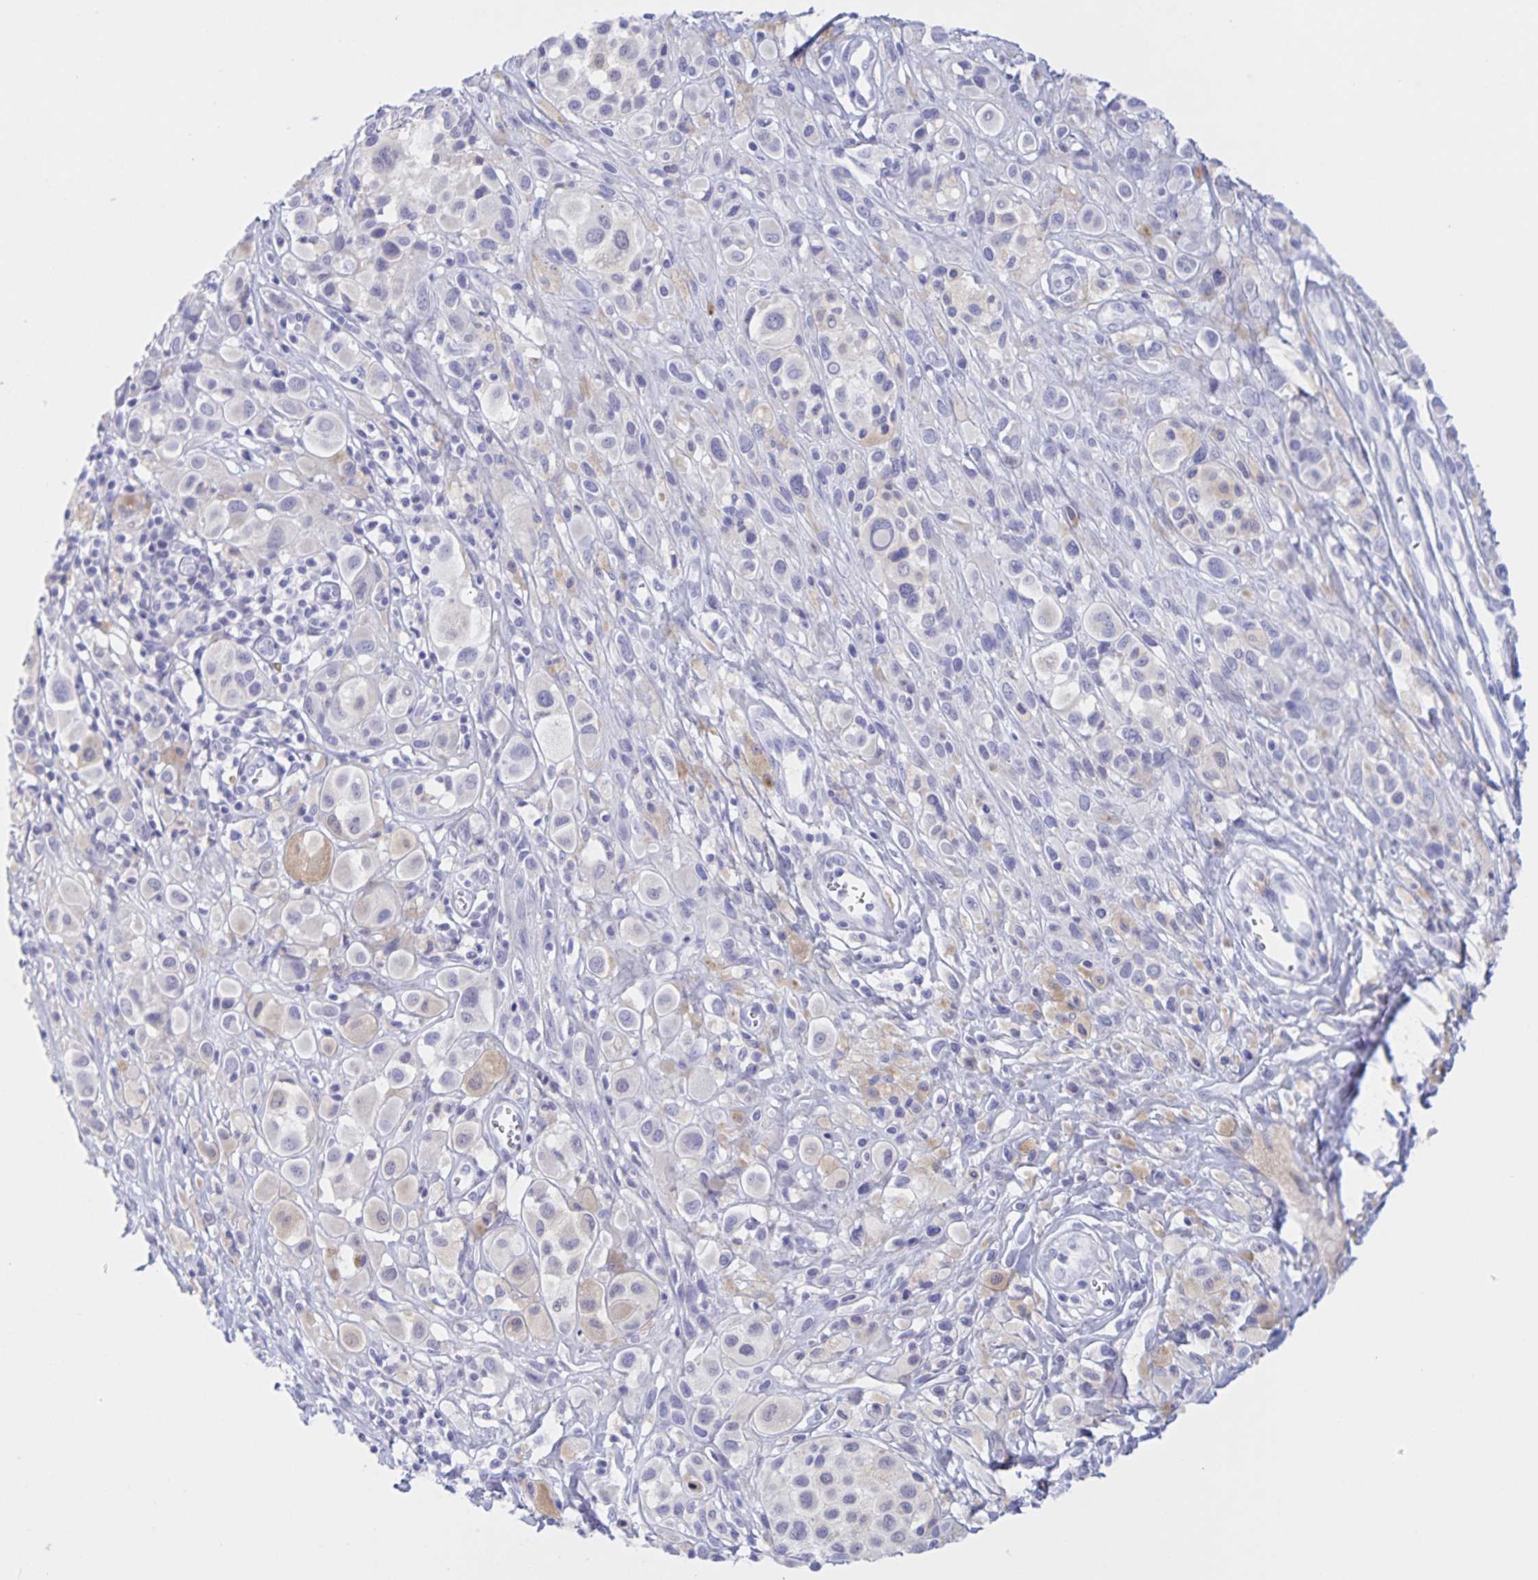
{"staining": {"intensity": "negative", "quantity": "none", "location": "none"}, "tissue": "melanoma", "cell_type": "Tumor cells", "image_type": "cancer", "snomed": [{"axis": "morphology", "description": "Malignant melanoma, NOS"}, {"axis": "topography", "description": "Skin"}], "caption": "This photomicrograph is of melanoma stained with IHC to label a protein in brown with the nuclei are counter-stained blue. There is no expression in tumor cells.", "gene": "CATSPER4", "patient": {"sex": "male", "age": 77}}